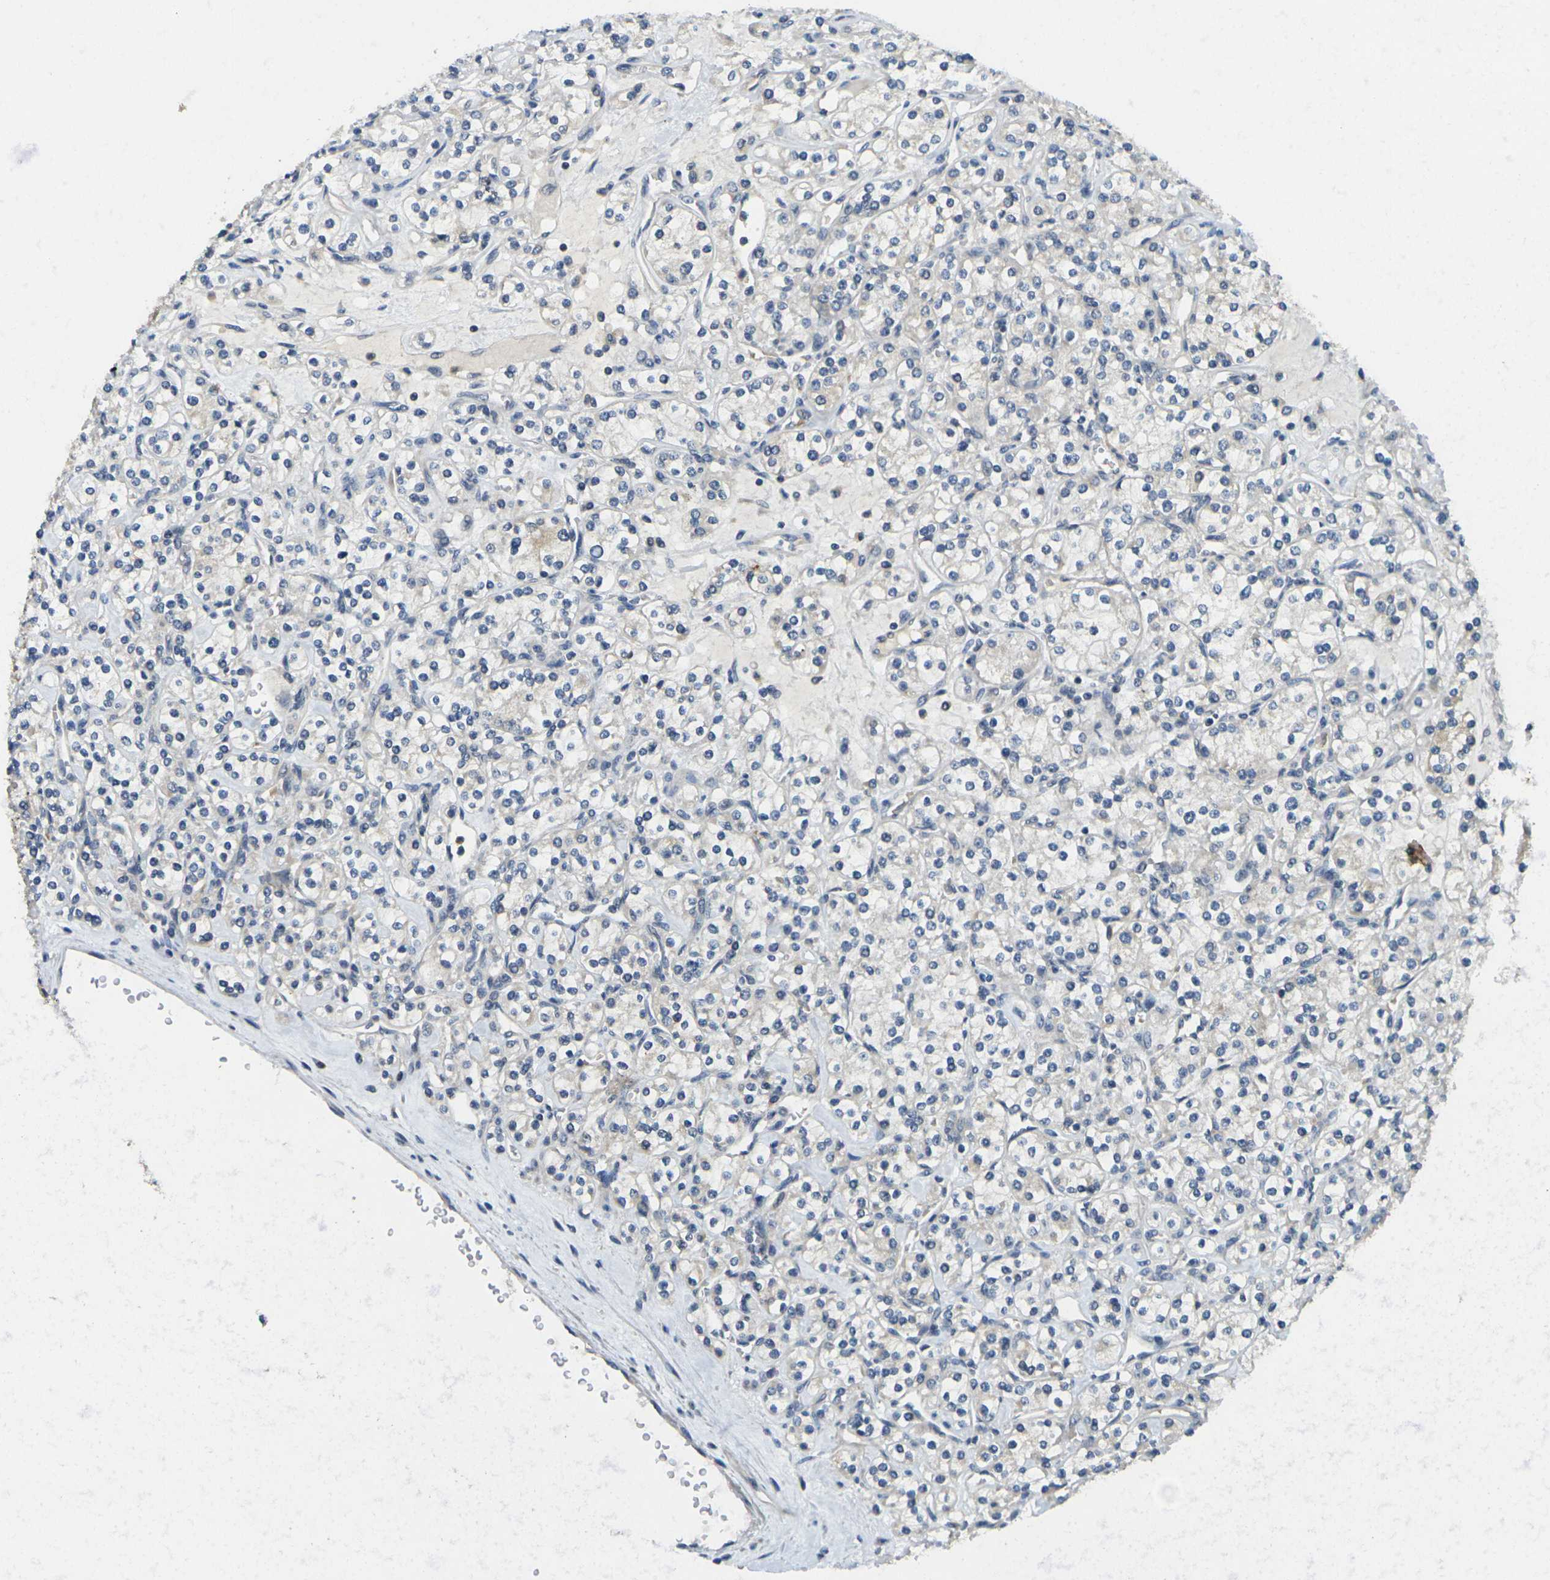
{"staining": {"intensity": "negative", "quantity": "none", "location": "none"}, "tissue": "renal cancer", "cell_type": "Tumor cells", "image_type": "cancer", "snomed": [{"axis": "morphology", "description": "Adenocarcinoma, NOS"}, {"axis": "topography", "description": "Kidney"}], "caption": "Tumor cells show no significant positivity in renal adenocarcinoma.", "gene": "MINAR2", "patient": {"sex": "male", "age": 77}}